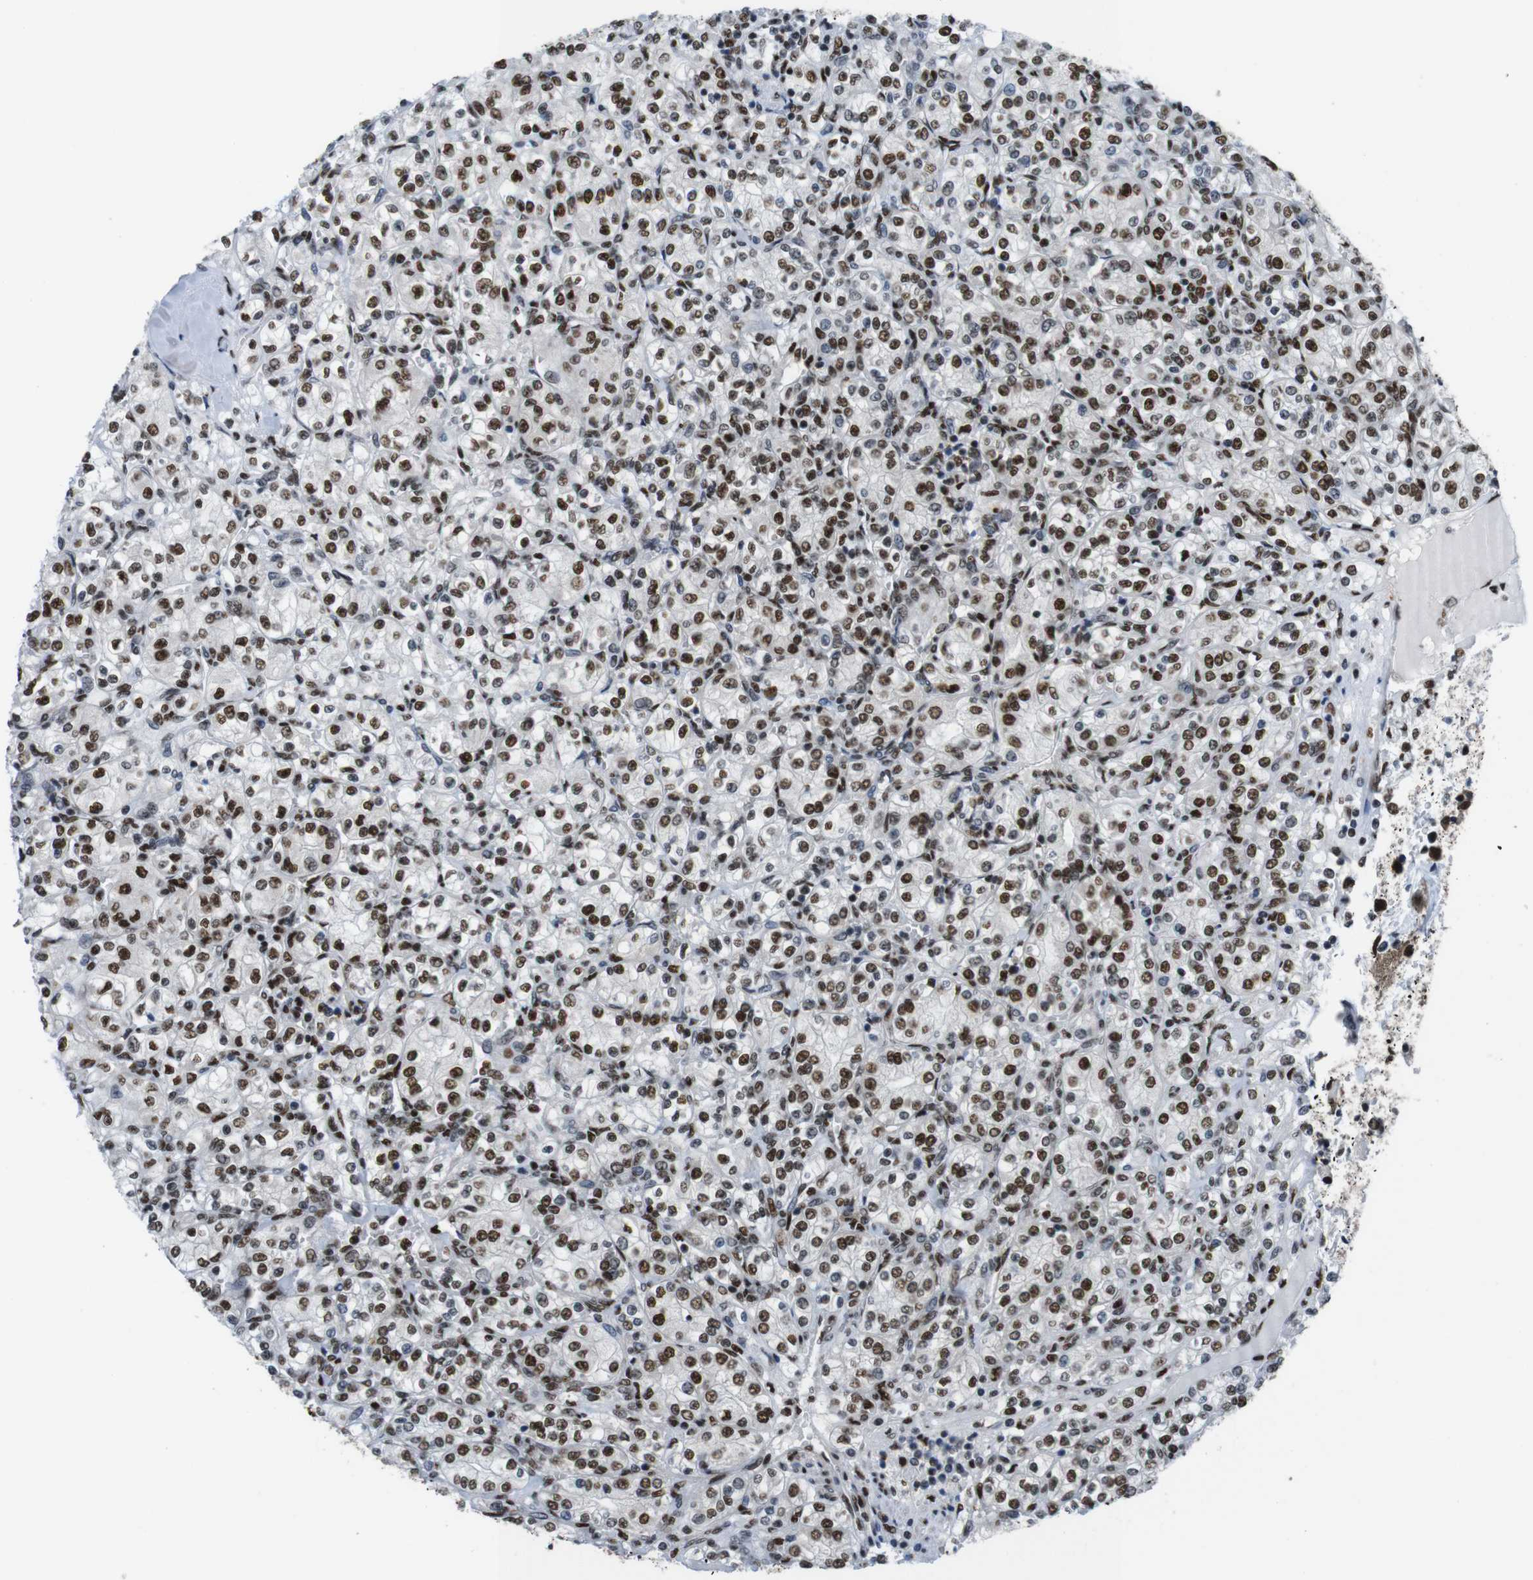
{"staining": {"intensity": "moderate", "quantity": ">75%", "location": "nuclear"}, "tissue": "renal cancer", "cell_type": "Tumor cells", "image_type": "cancer", "snomed": [{"axis": "morphology", "description": "Adenocarcinoma, NOS"}, {"axis": "topography", "description": "Kidney"}], "caption": "About >75% of tumor cells in human renal adenocarcinoma demonstrate moderate nuclear protein positivity as visualized by brown immunohistochemical staining.", "gene": "PSME3", "patient": {"sex": "male", "age": 77}}